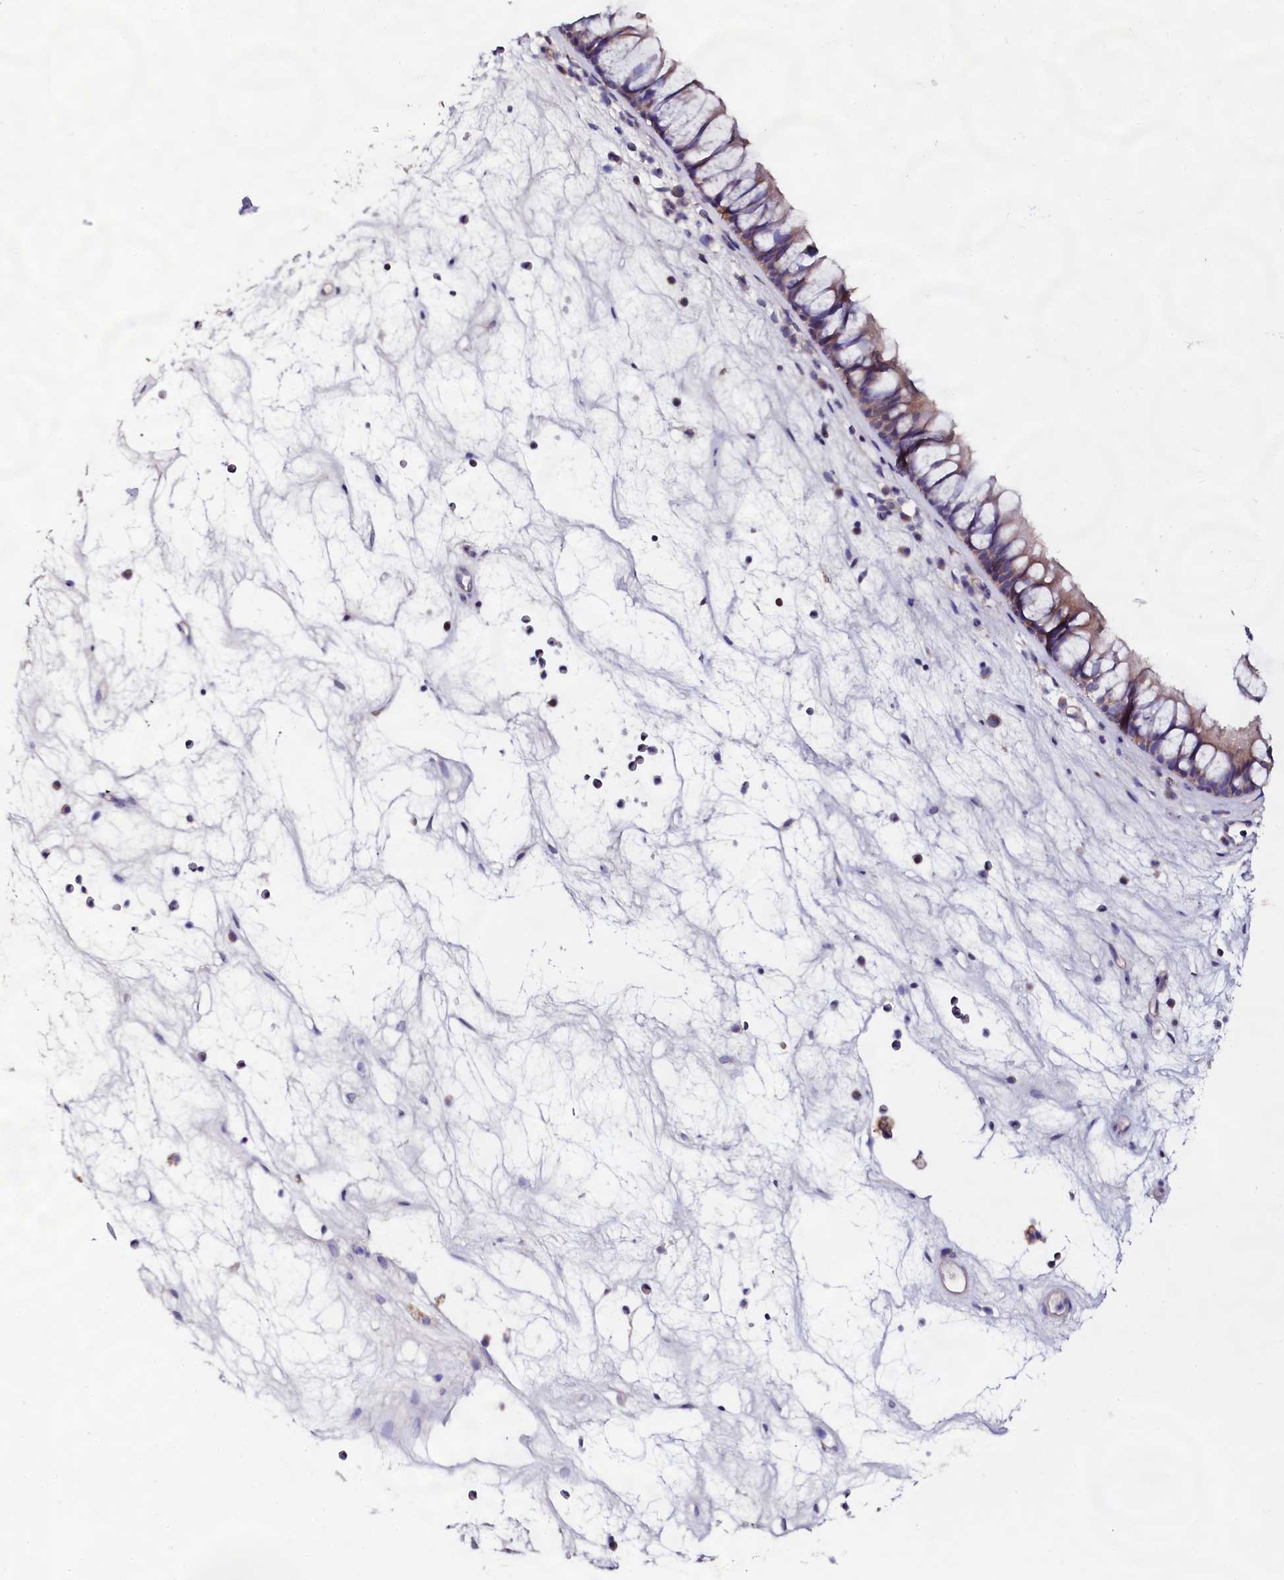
{"staining": {"intensity": "moderate", "quantity": ">75%", "location": "cytoplasmic/membranous"}, "tissue": "nasopharynx", "cell_type": "Respiratory epithelial cells", "image_type": "normal", "snomed": [{"axis": "morphology", "description": "Normal tissue, NOS"}, {"axis": "morphology", "description": "Inflammation, NOS"}, {"axis": "morphology", "description": "Malignant melanoma, Metastatic site"}, {"axis": "topography", "description": "Nasopharynx"}], "caption": "The photomicrograph demonstrates staining of normal nasopharynx, revealing moderate cytoplasmic/membranous protein expression (brown color) within respiratory epithelial cells. (DAB IHC, brown staining for protein, blue staining for nuclei).", "gene": "USPL1", "patient": {"sex": "male", "age": 70}}